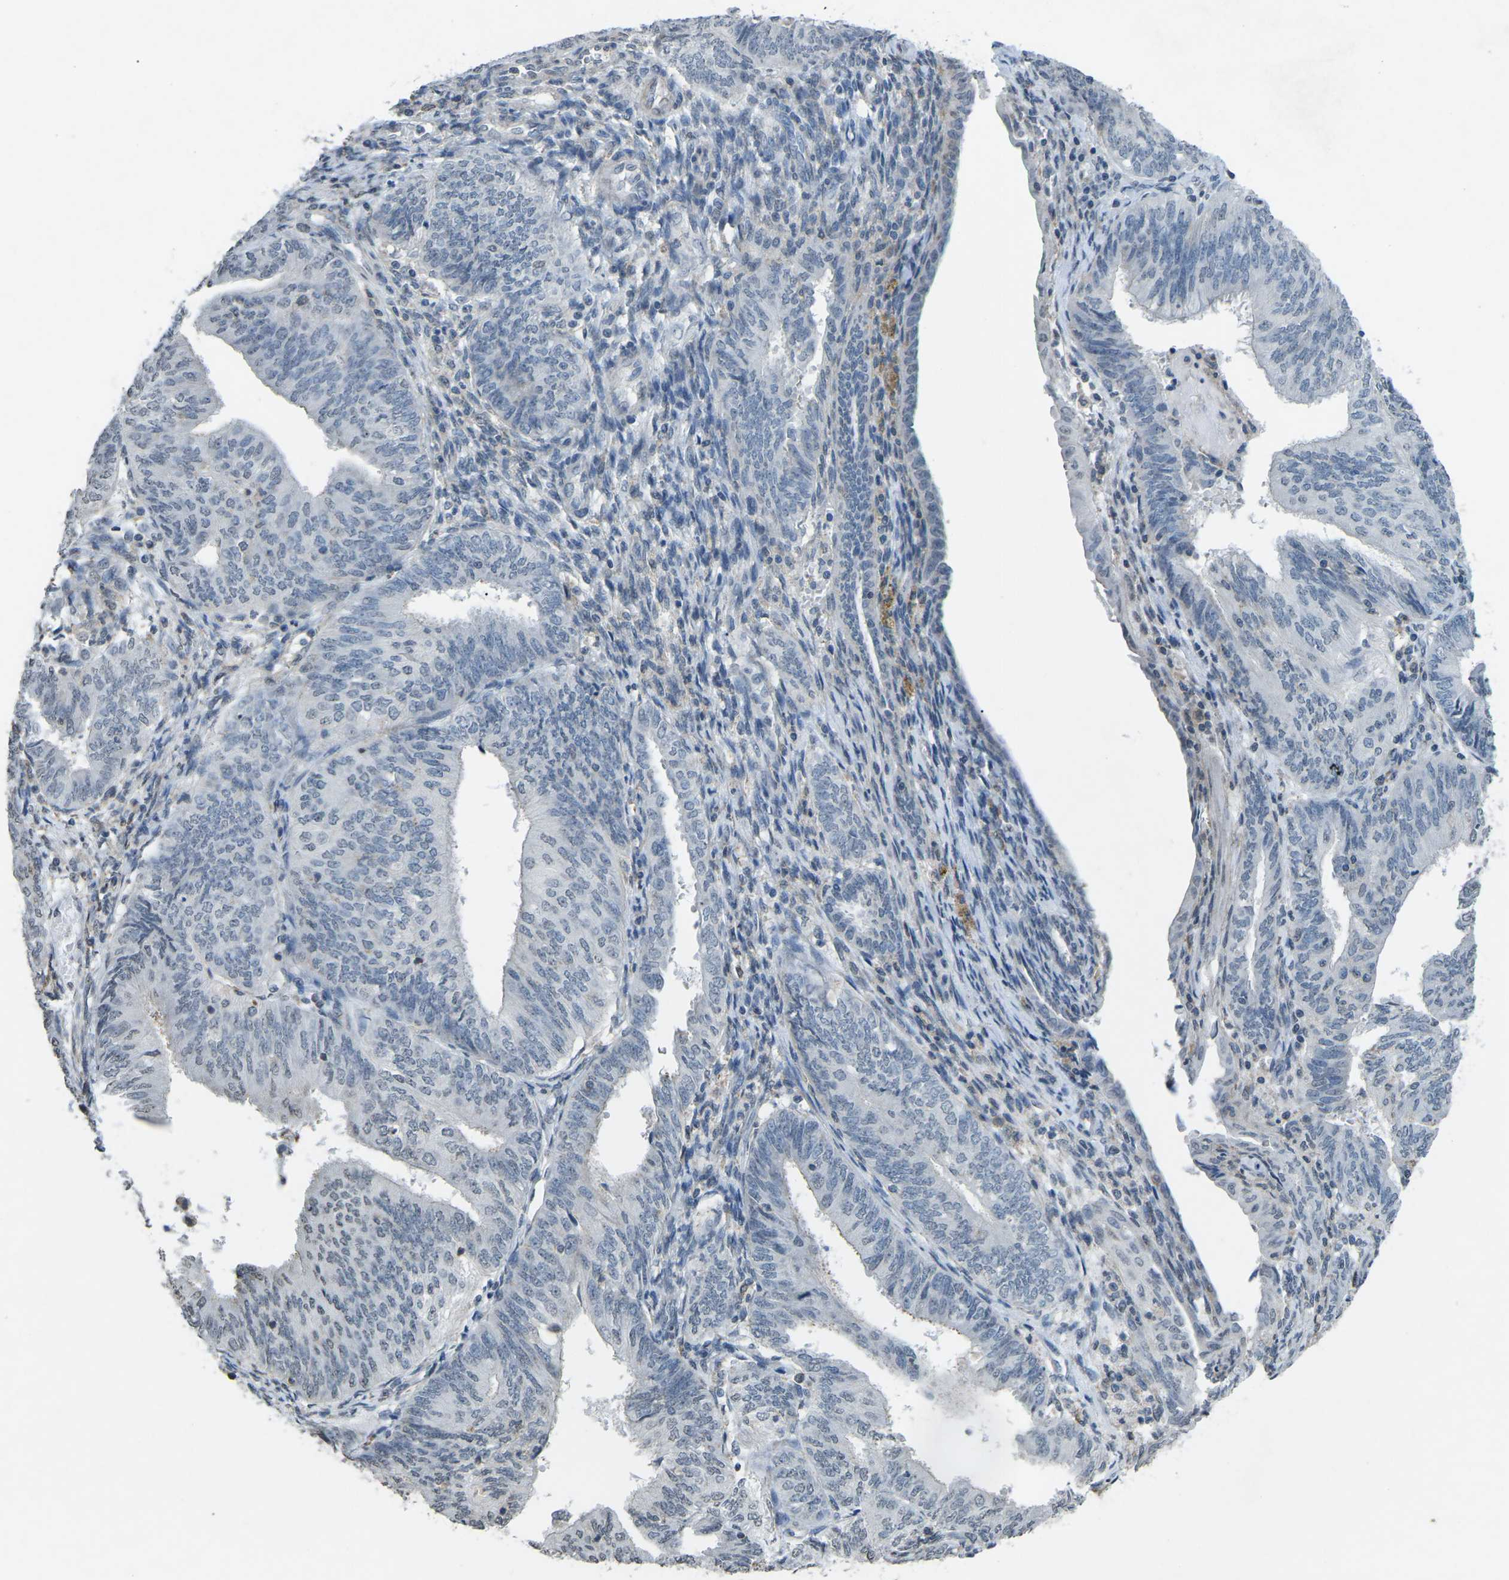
{"staining": {"intensity": "negative", "quantity": "none", "location": "none"}, "tissue": "endometrial cancer", "cell_type": "Tumor cells", "image_type": "cancer", "snomed": [{"axis": "morphology", "description": "Adenocarcinoma, NOS"}, {"axis": "topography", "description": "Endometrium"}], "caption": "This is an immunohistochemistry image of human endometrial cancer (adenocarcinoma). There is no positivity in tumor cells.", "gene": "TFR2", "patient": {"sex": "female", "age": 58}}